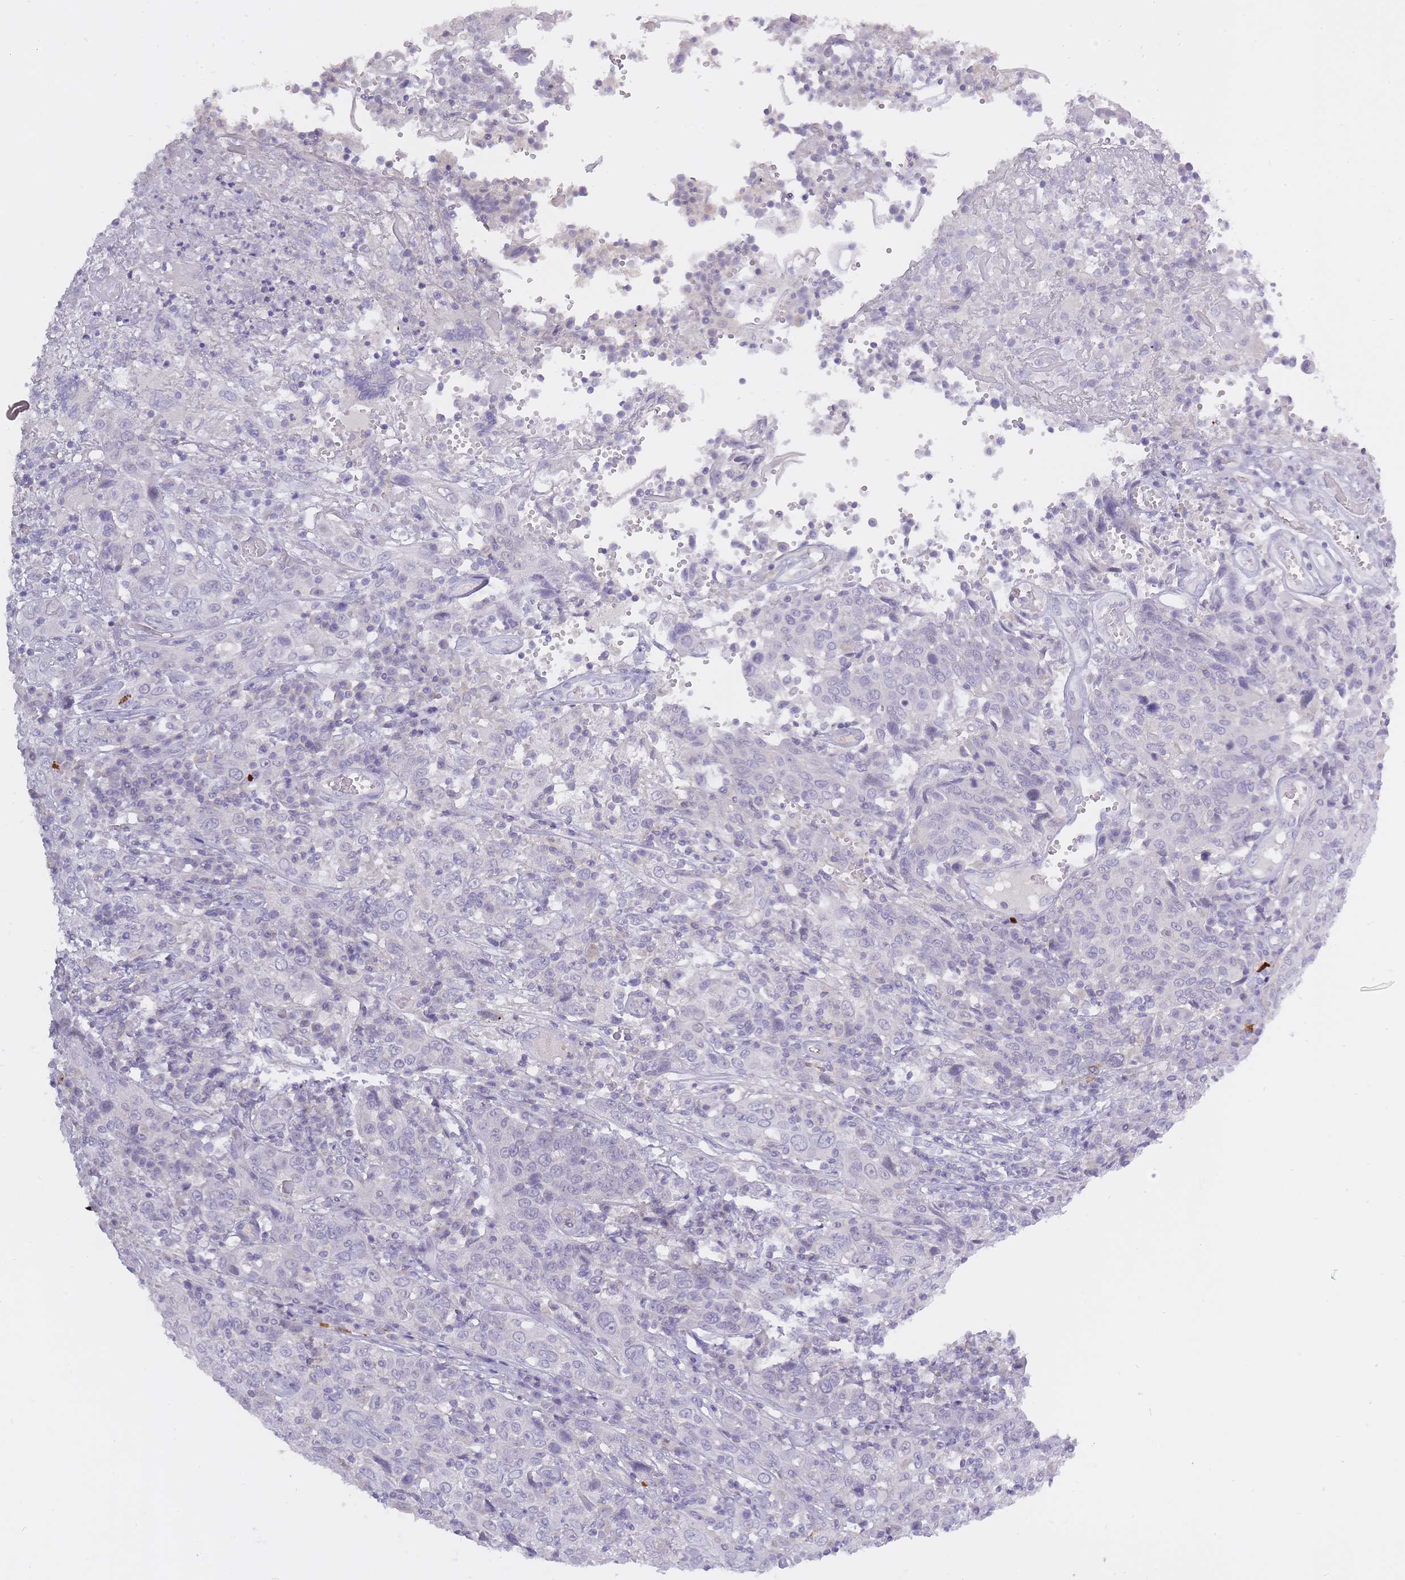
{"staining": {"intensity": "negative", "quantity": "none", "location": "none"}, "tissue": "cervical cancer", "cell_type": "Tumor cells", "image_type": "cancer", "snomed": [{"axis": "morphology", "description": "Squamous cell carcinoma, NOS"}, {"axis": "topography", "description": "Cervix"}], "caption": "IHC of squamous cell carcinoma (cervical) demonstrates no expression in tumor cells.", "gene": "BDKRB2", "patient": {"sex": "female", "age": 46}}